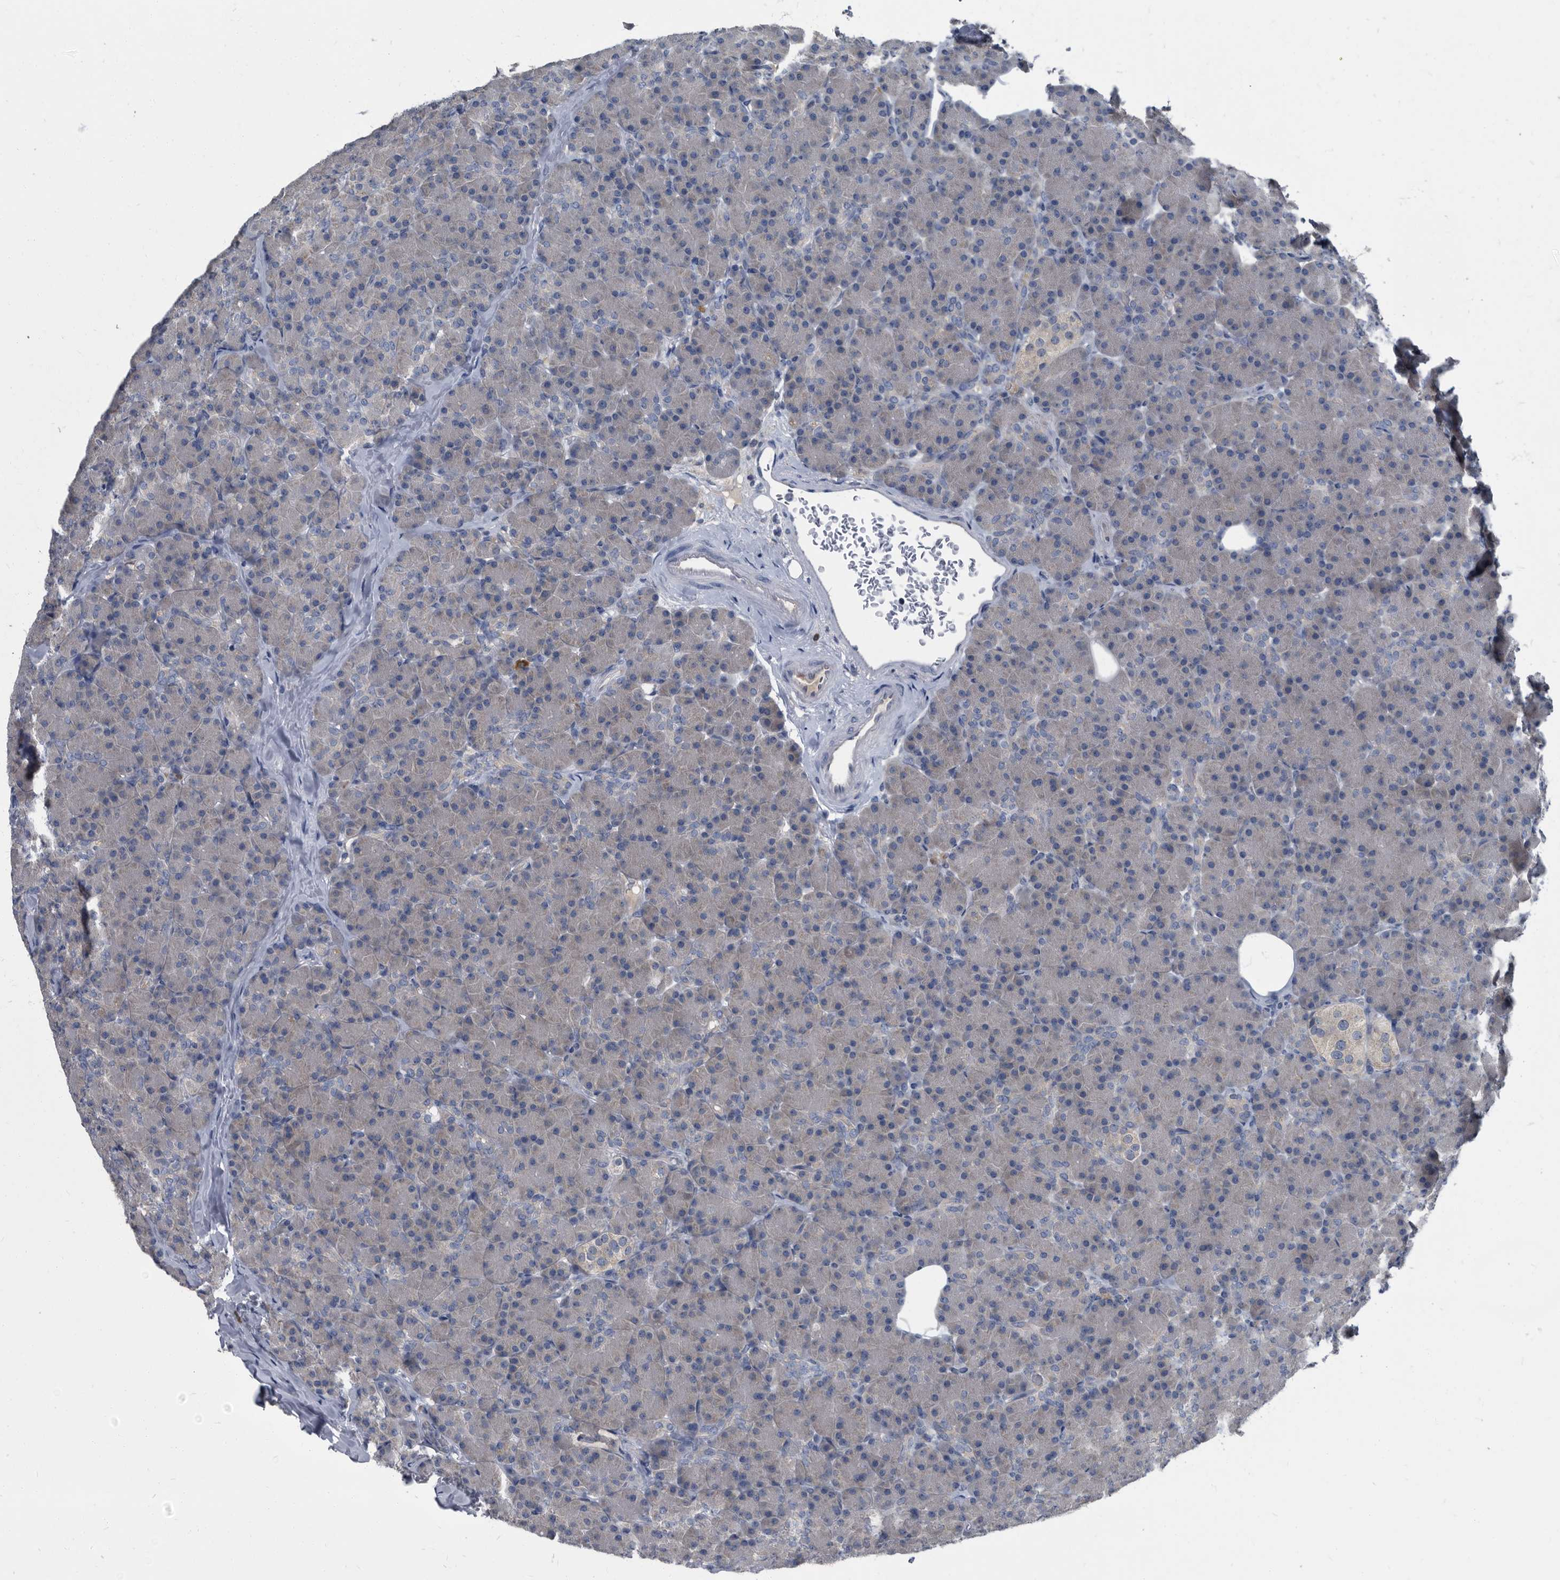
{"staining": {"intensity": "weak", "quantity": "<25%", "location": "cytoplasmic/membranous"}, "tissue": "pancreas", "cell_type": "Exocrine glandular cells", "image_type": "normal", "snomed": [{"axis": "morphology", "description": "Normal tissue, NOS"}, {"axis": "topography", "description": "Pancreas"}], "caption": "Exocrine glandular cells are negative for protein expression in normal human pancreas. Nuclei are stained in blue.", "gene": "CDV3", "patient": {"sex": "female", "age": 43}}